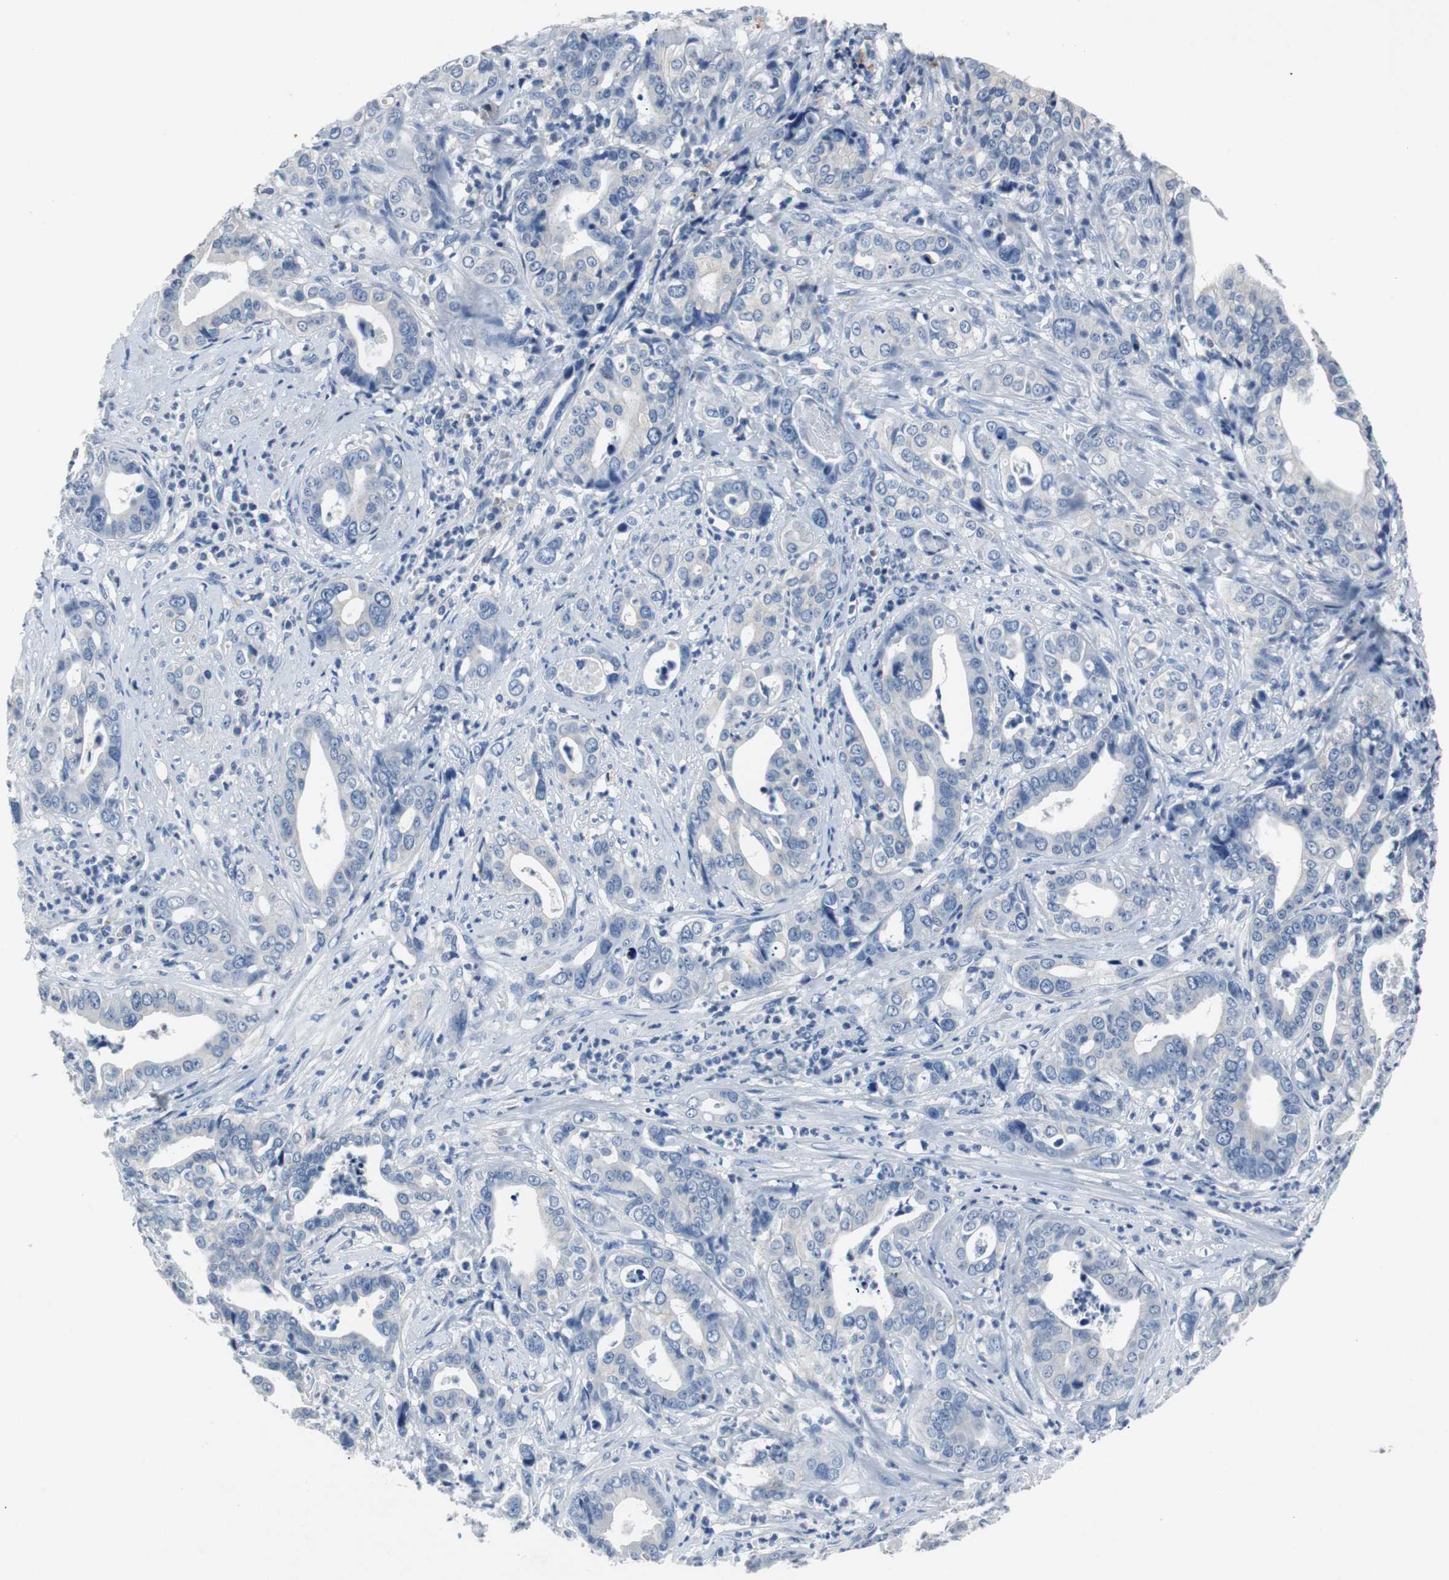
{"staining": {"intensity": "negative", "quantity": "none", "location": "none"}, "tissue": "liver cancer", "cell_type": "Tumor cells", "image_type": "cancer", "snomed": [{"axis": "morphology", "description": "Cholangiocarcinoma"}, {"axis": "topography", "description": "Liver"}], "caption": "Liver cancer (cholangiocarcinoma) was stained to show a protein in brown. There is no significant staining in tumor cells.", "gene": "LRP2", "patient": {"sex": "female", "age": 61}}